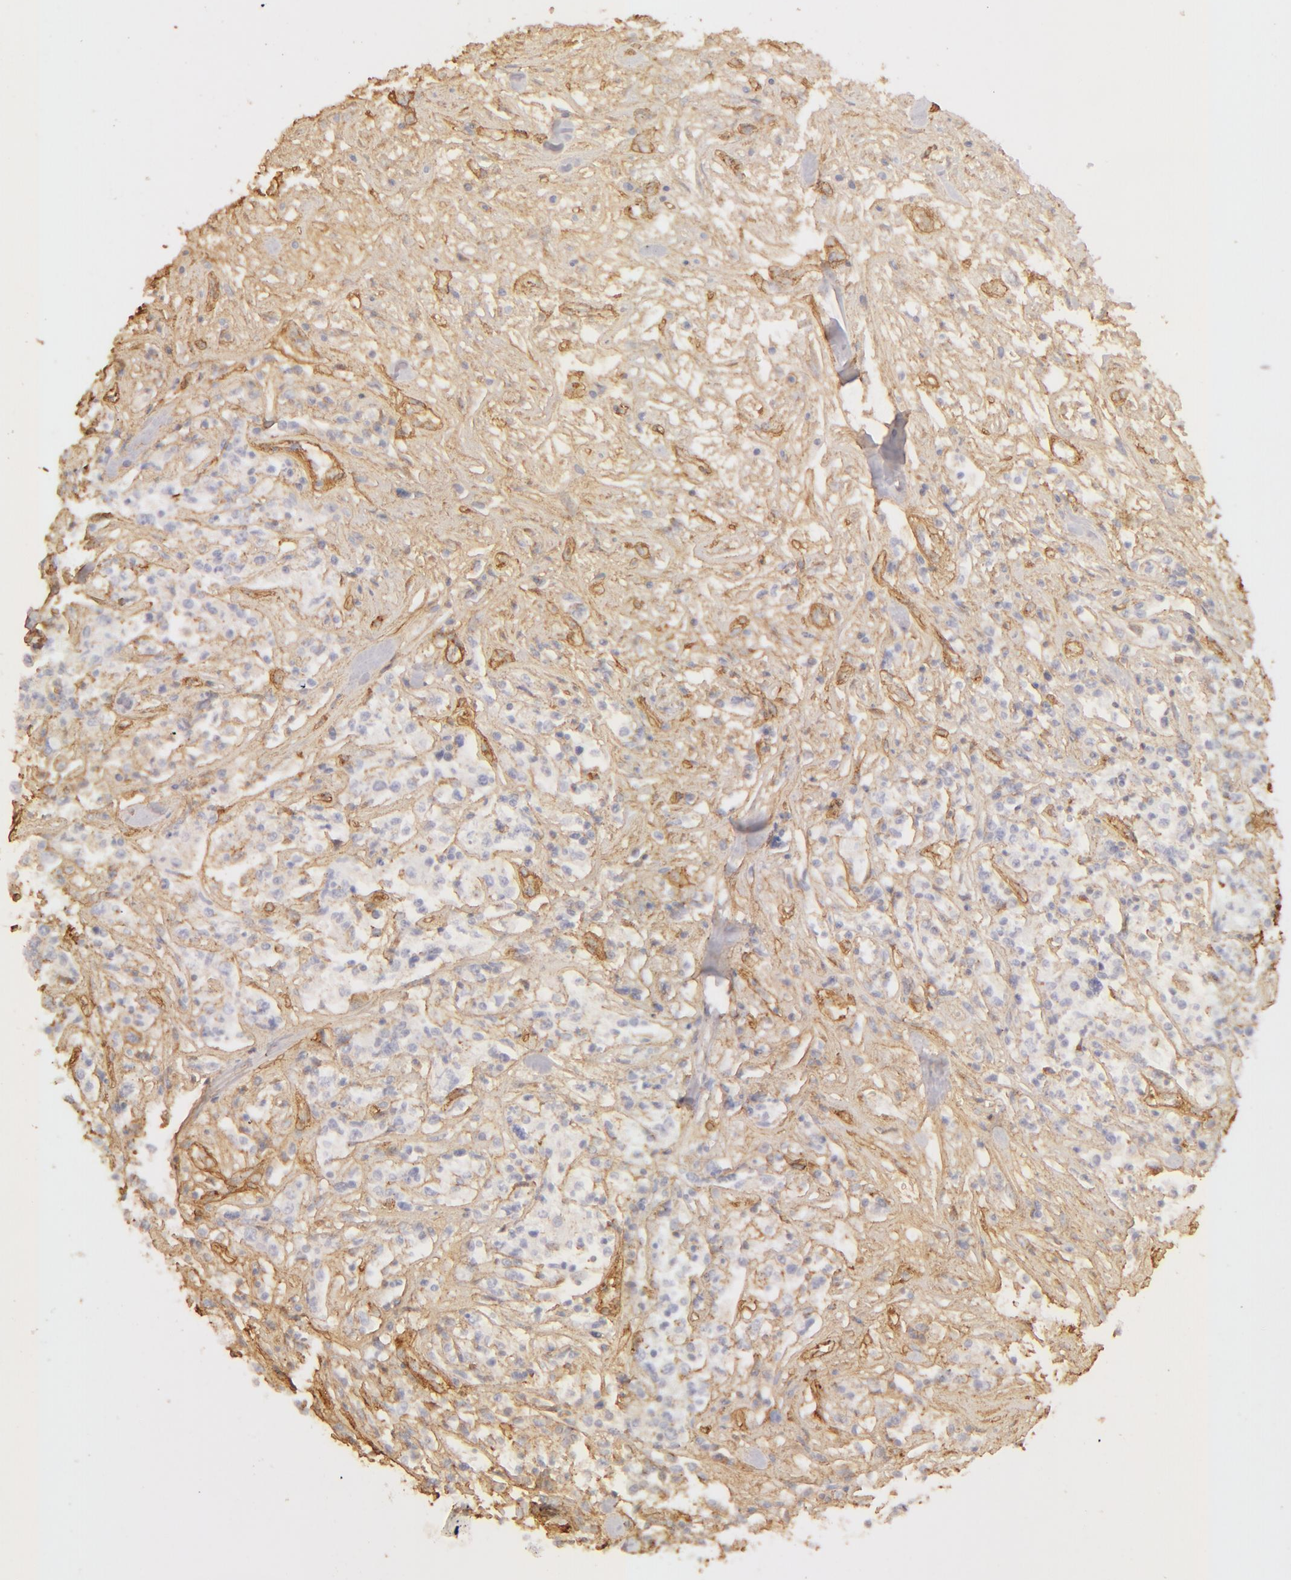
{"staining": {"intensity": "negative", "quantity": "none", "location": "none"}, "tissue": "lymphoma", "cell_type": "Tumor cells", "image_type": "cancer", "snomed": [{"axis": "morphology", "description": "Malignant lymphoma, non-Hodgkin's type, Low grade"}, {"axis": "topography", "description": "Small intestine"}], "caption": "Tumor cells show no significant expression in lymphoma. Brightfield microscopy of IHC stained with DAB (3,3'-diaminobenzidine) (brown) and hematoxylin (blue), captured at high magnification.", "gene": "COL4A1", "patient": {"sex": "female", "age": 59}}